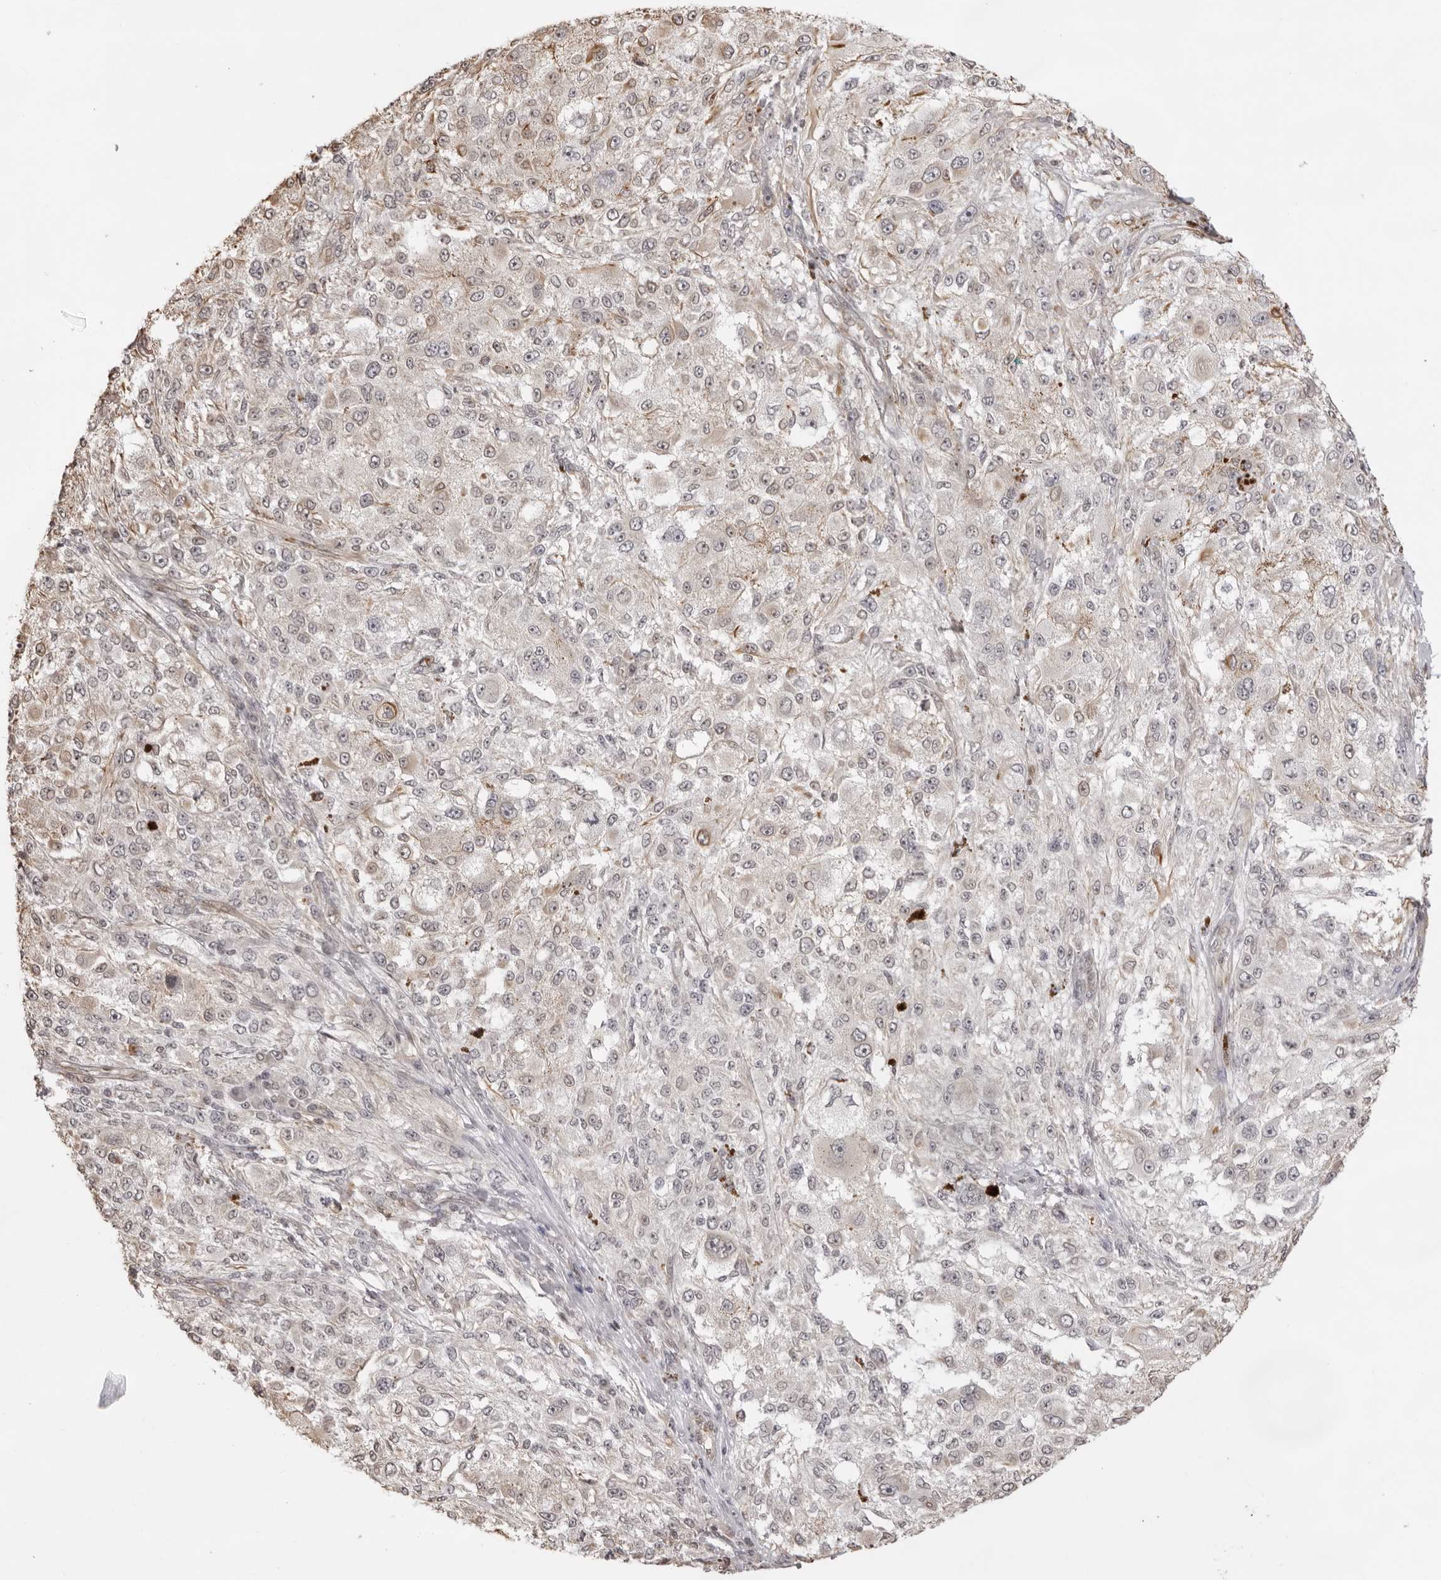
{"staining": {"intensity": "weak", "quantity": "25%-75%", "location": "cytoplasmic/membranous"}, "tissue": "melanoma", "cell_type": "Tumor cells", "image_type": "cancer", "snomed": [{"axis": "morphology", "description": "Necrosis, NOS"}, {"axis": "morphology", "description": "Malignant melanoma, NOS"}, {"axis": "topography", "description": "Skin"}], "caption": "Protein staining of melanoma tissue exhibits weak cytoplasmic/membranous positivity in approximately 25%-75% of tumor cells.", "gene": "DYNLT5", "patient": {"sex": "female", "age": 87}}